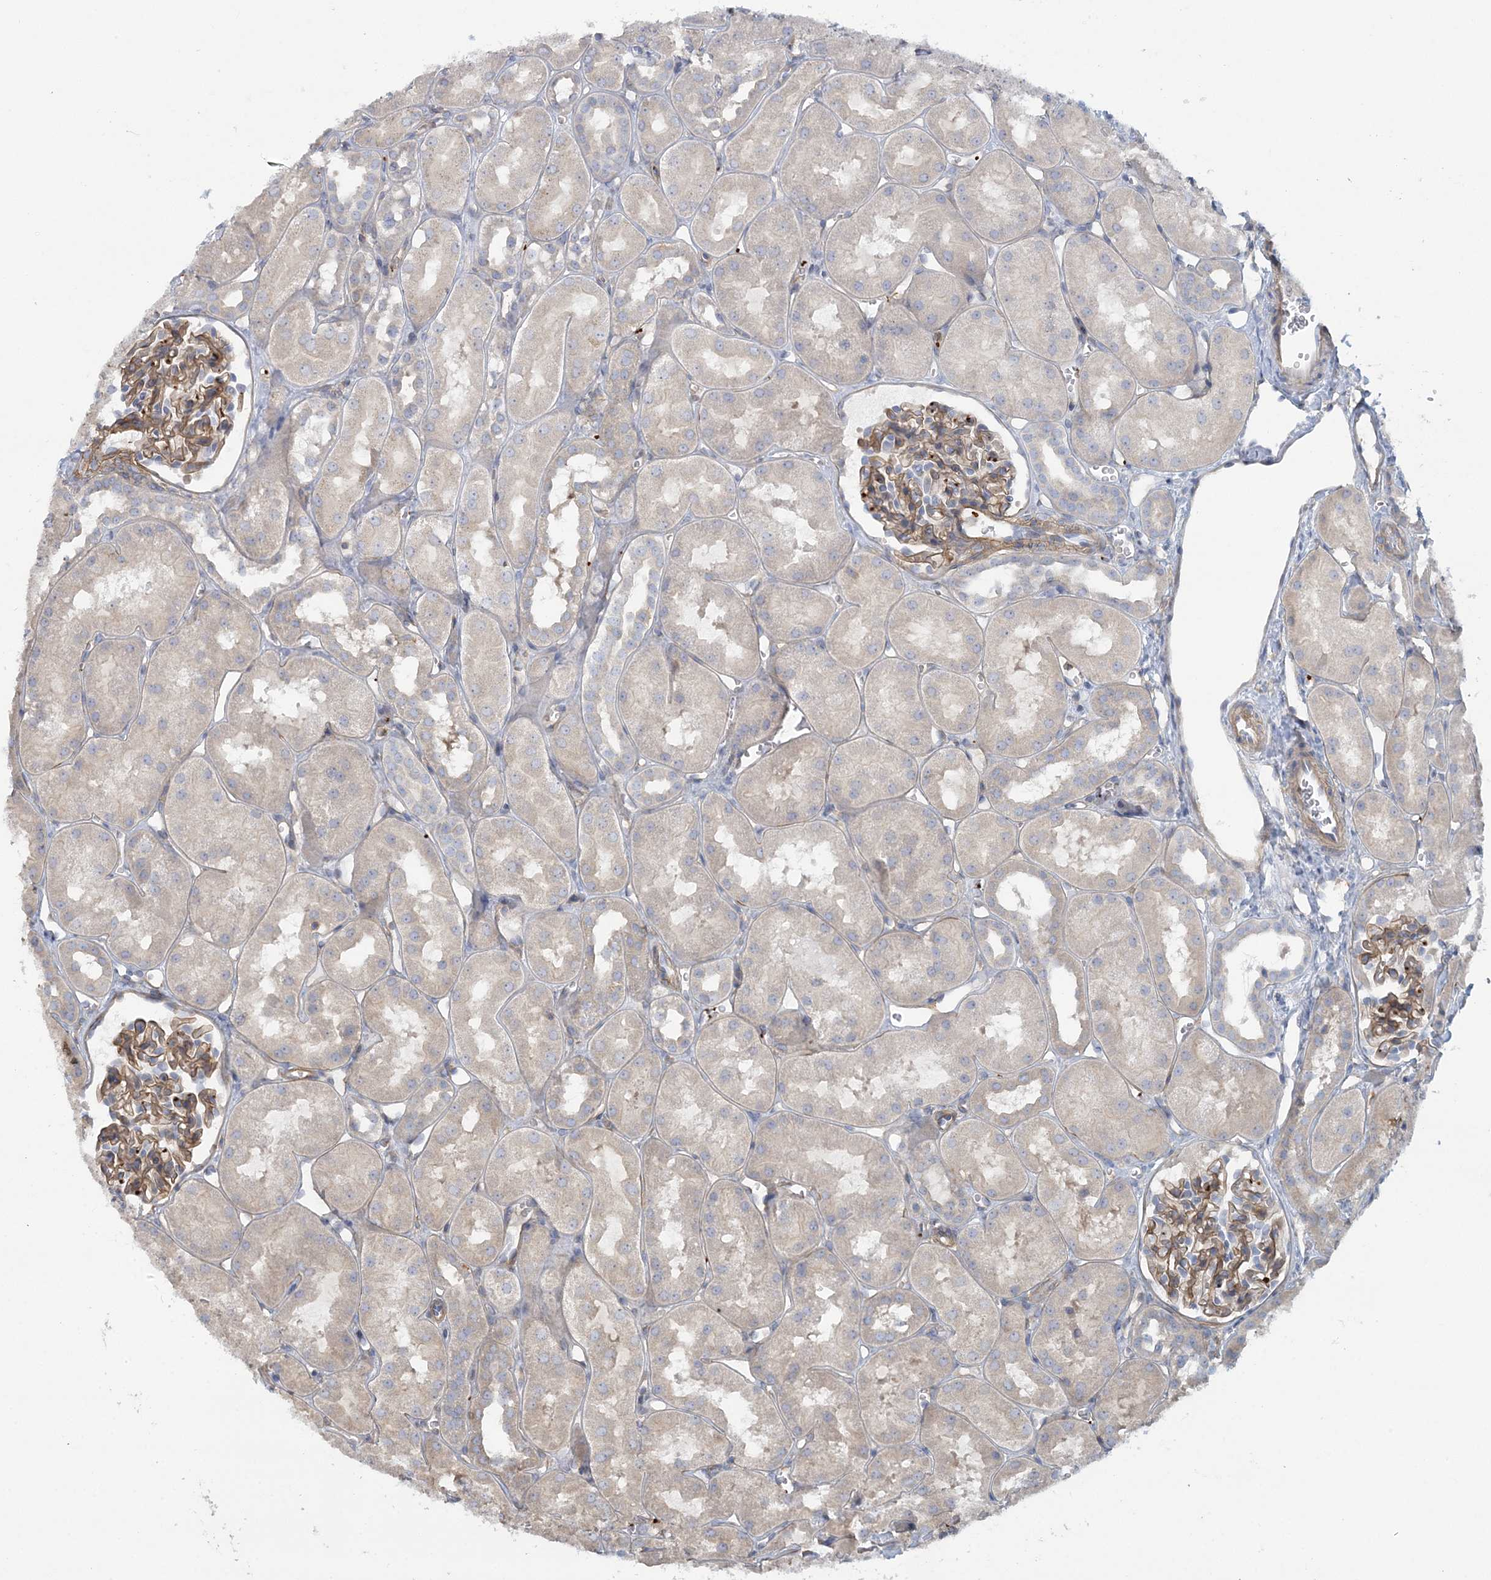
{"staining": {"intensity": "moderate", "quantity": ">75%", "location": "cytoplasmic/membranous"}, "tissue": "kidney", "cell_type": "Cells in glomeruli", "image_type": "normal", "snomed": [{"axis": "morphology", "description": "Normal tissue, NOS"}, {"axis": "topography", "description": "Kidney"}, {"axis": "topography", "description": "Urinary bladder"}], "caption": "Moderate cytoplasmic/membranous protein staining is present in approximately >75% of cells in glomeruli in kidney.", "gene": "CUEDC2", "patient": {"sex": "male", "age": 16}}